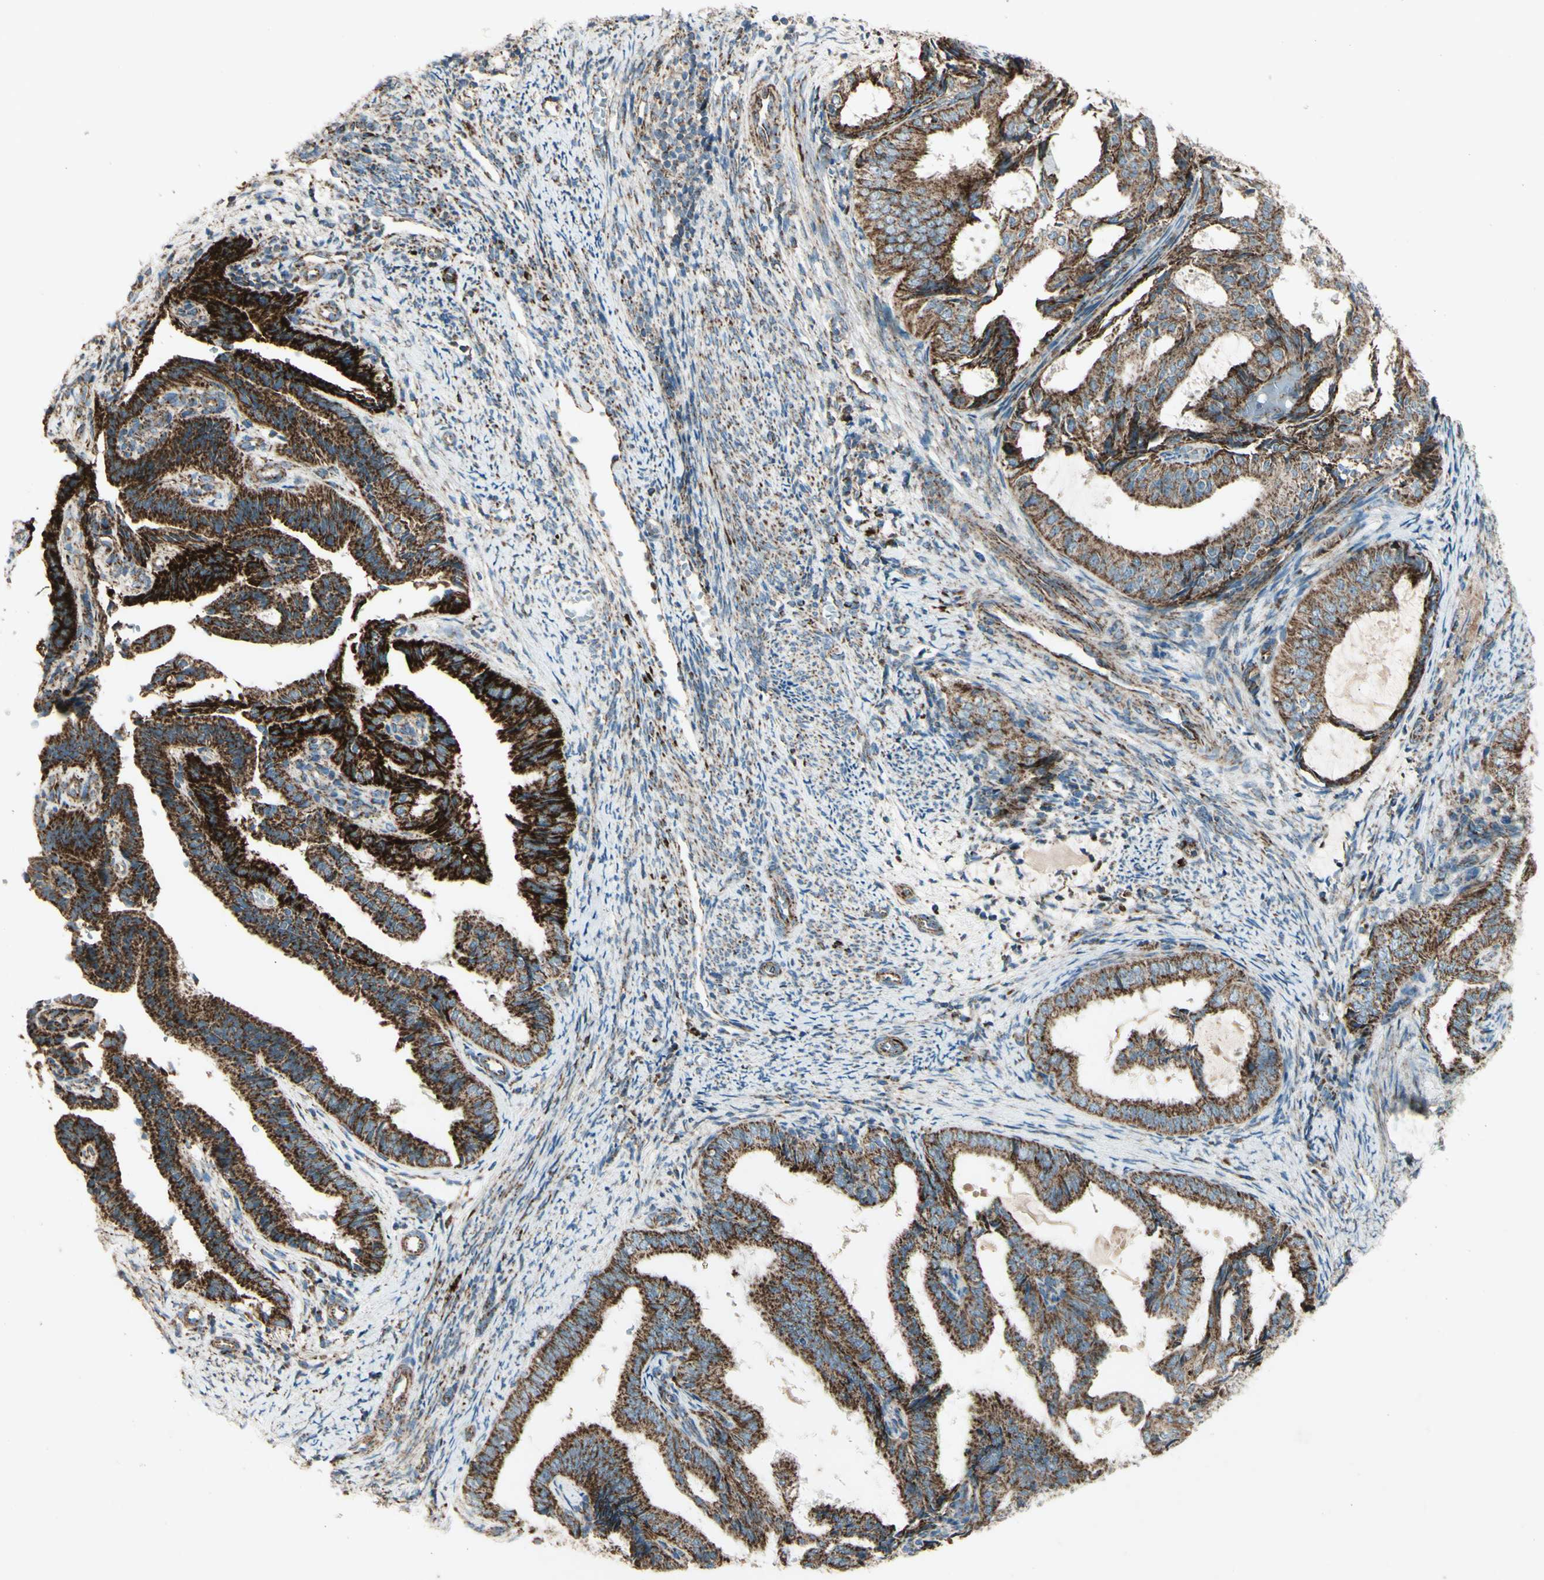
{"staining": {"intensity": "strong", "quantity": ">75%", "location": "cytoplasmic/membranous"}, "tissue": "endometrial cancer", "cell_type": "Tumor cells", "image_type": "cancer", "snomed": [{"axis": "morphology", "description": "Adenocarcinoma, NOS"}, {"axis": "topography", "description": "Endometrium"}], "caption": "Immunohistochemical staining of human adenocarcinoma (endometrial) demonstrates strong cytoplasmic/membranous protein expression in about >75% of tumor cells.", "gene": "RHOT1", "patient": {"sex": "female", "age": 58}}